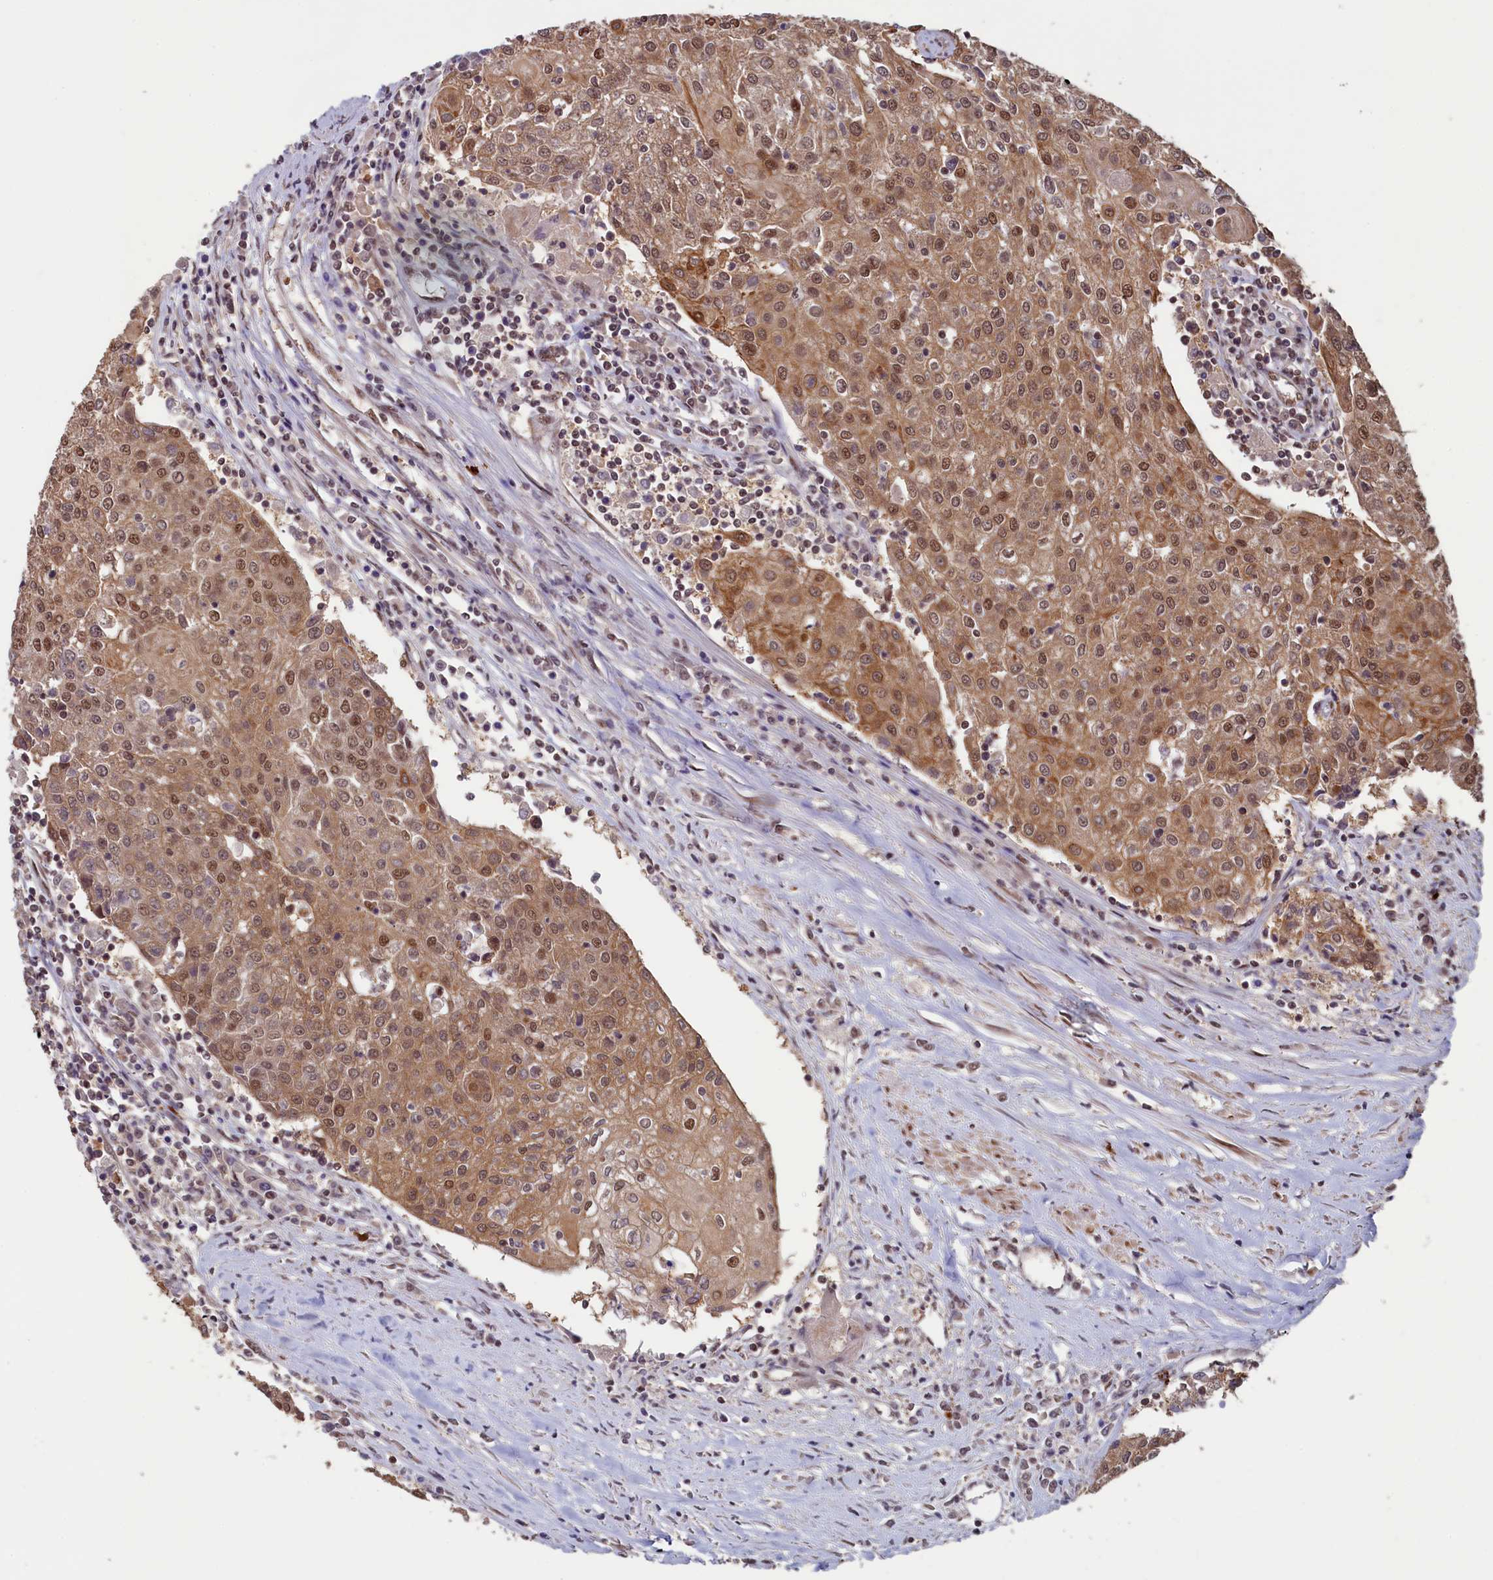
{"staining": {"intensity": "moderate", "quantity": ">75%", "location": "cytoplasmic/membranous,nuclear"}, "tissue": "urothelial cancer", "cell_type": "Tumor cells", "image_type": "cancer", "snomed": [{"axis": "morphology", "description": "Urothelial carcinoma, High grade"}, {"axis": "topography", "description": "Urinary bladder"}], "caption": "A histopathology image of human high-grade urothelial carcinoma stained for a protein exhibits moderate cytoplasmic/membranous and nuclear brown staining in tumor cells.", "gene": "NAE1", "patient": {"sex": "female", "age": 85}}